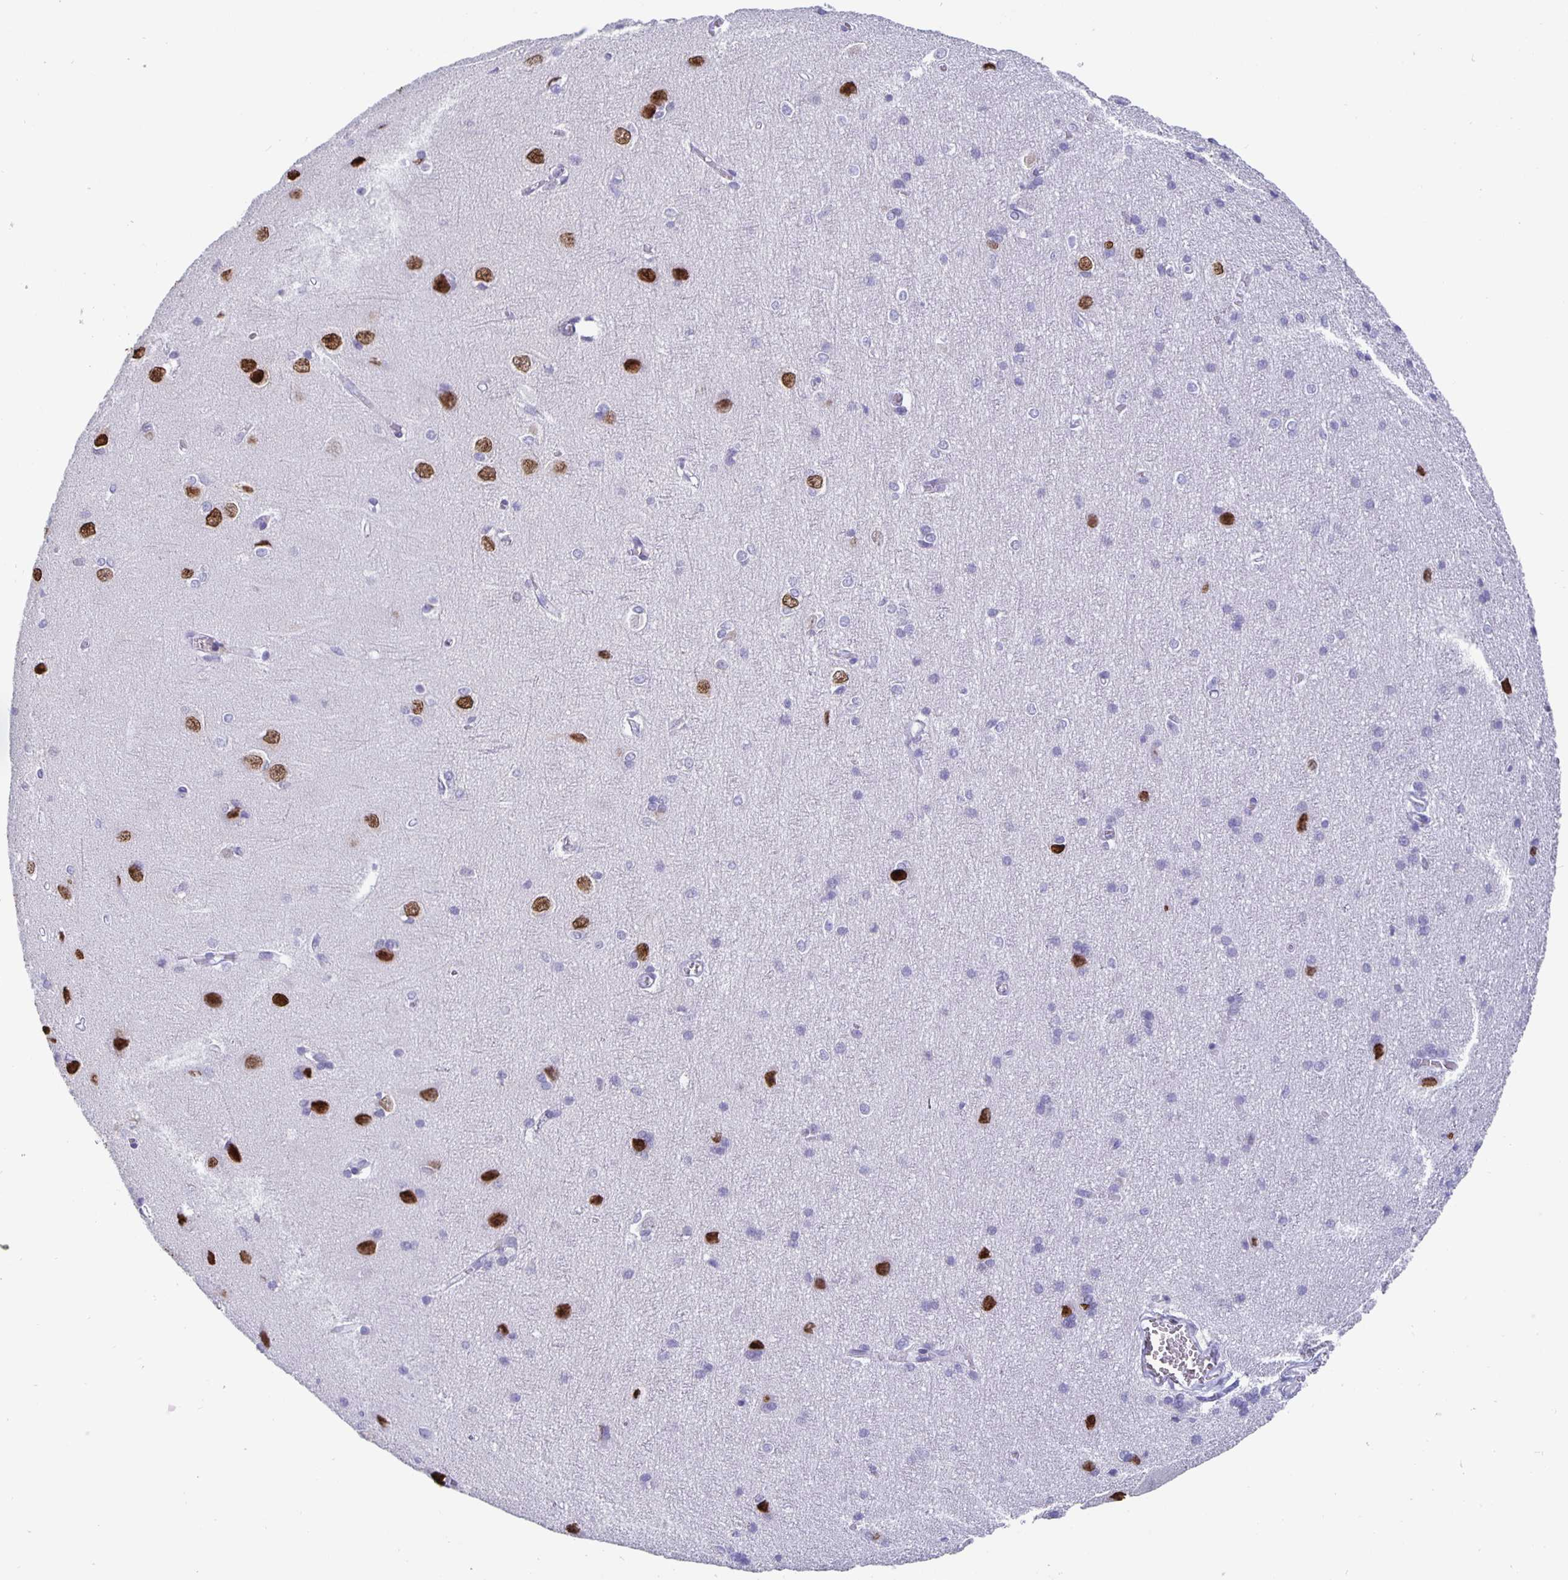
{"staining": {"intensity": "negative", "quantity": "none", "location": "none"}, "tissue": "cerebral cortex", "cell_type": "Endothelial cells", "image_type": "normal", "snomed": [{"axis": "morphology", "description": "Normal tissue, NOS"}, {"axis": "topography", "description": "Cerebral cortex"}], "caption": "Immunohistochemistry (IHC) image of normal cerebral cortex stained for a protein (brown), which shows no staining in endothelial cells.", "gene": "SATB2", "patient": {"sex": "male", "age": 37}}